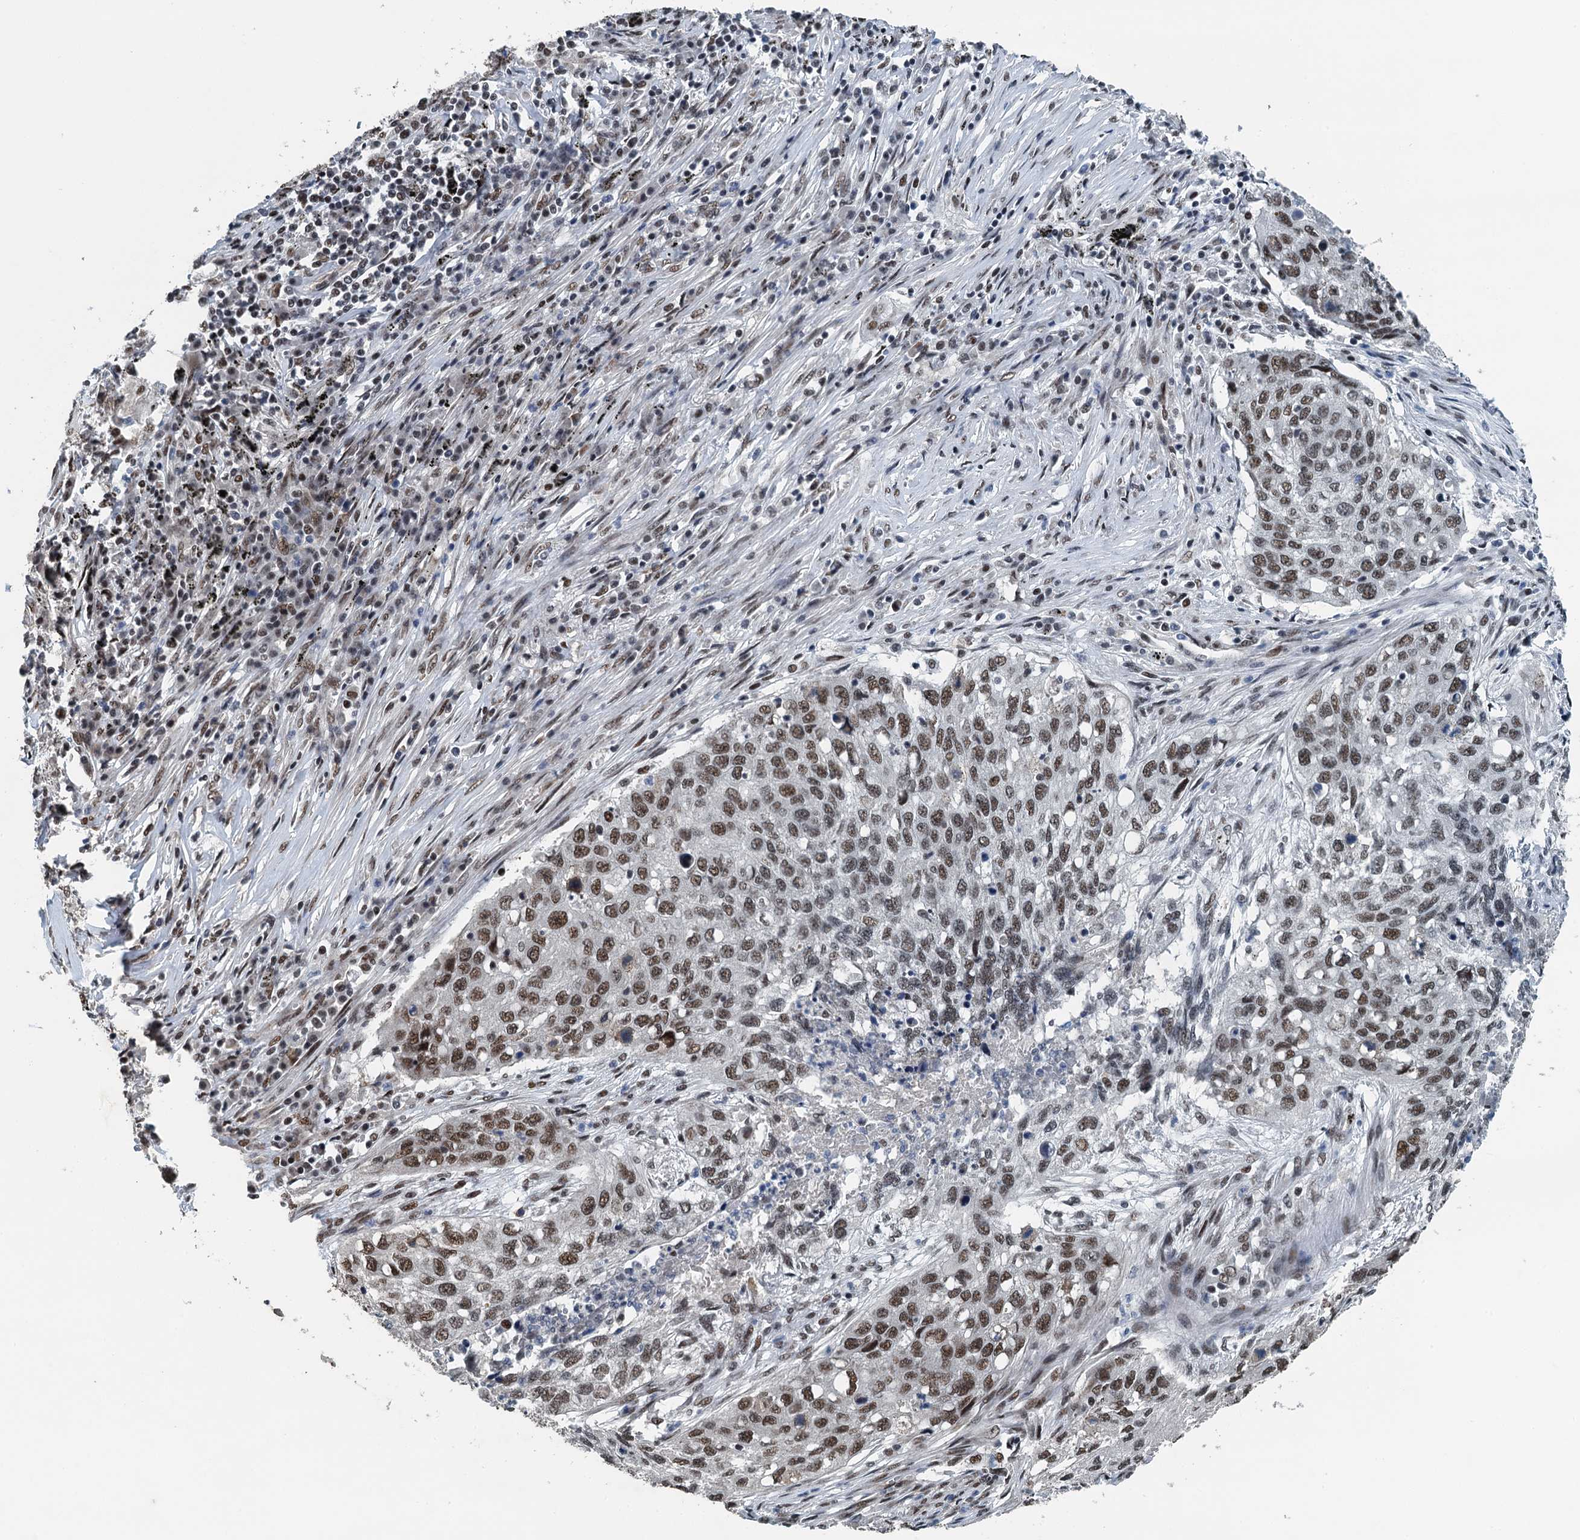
{"staining": {"intensity": "moderate", "quantity": ">75%", "location": "nuclear"}, "tissue": "lung cancer", "cell_type": "Tumor cells", "image_type": "cancer", "snomed": [{"axis": "morphology", "description": "Squamous cell carcinoma, NOS"}, {"axis": "topography", "description": "Lung"}], "caption": "Immunohistochemical staining of human squamous cell carcinoma (lung) exhibits moderate nuclear protein expression in approximately >75% of tumor cells. The staining is performed using DAB brown chromogen to label protein expression. The nuclei are counter-stained blue using hematoxylin.", "gene": "MTA3", "patient": {"sex": "female", "age": 63}}